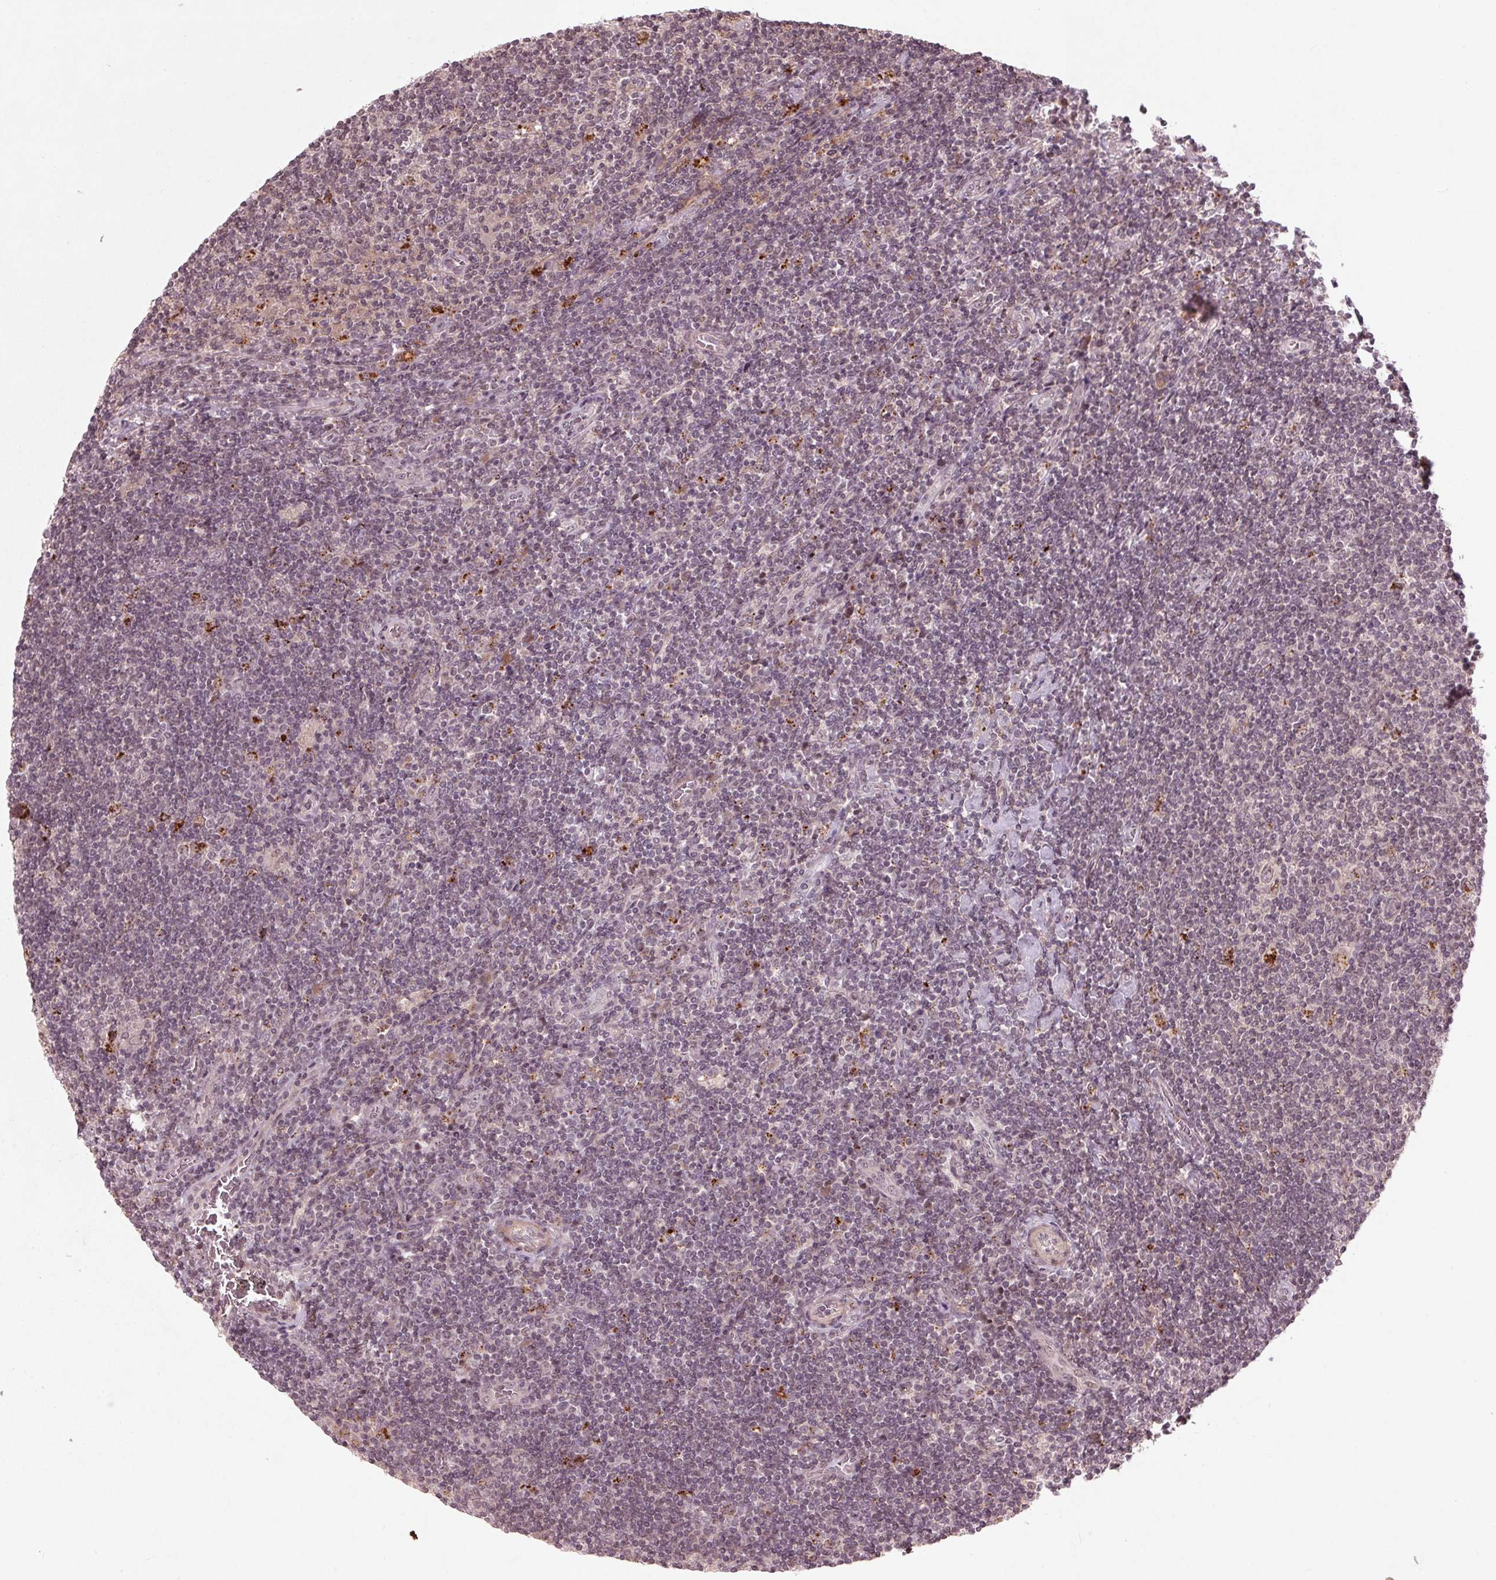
{"staining": {"intensity": "negative", "quantity": "none", "location": "none"}, "tissue": "lymphoma", "cell_type": "Tumor cells", "image_type": "cancer", "snomed": [{"axis": "morphology", "description": "Hodgkin's disease, NOS"}, {"axis": "topography", "description": "Lymph node"}], "caption": "Immunohistochemical staining of human lymphoma exhibits no significant positivity in tumor cells.", "gene": "CDKL4", "patient": {"sex": "male", "age": 40}}